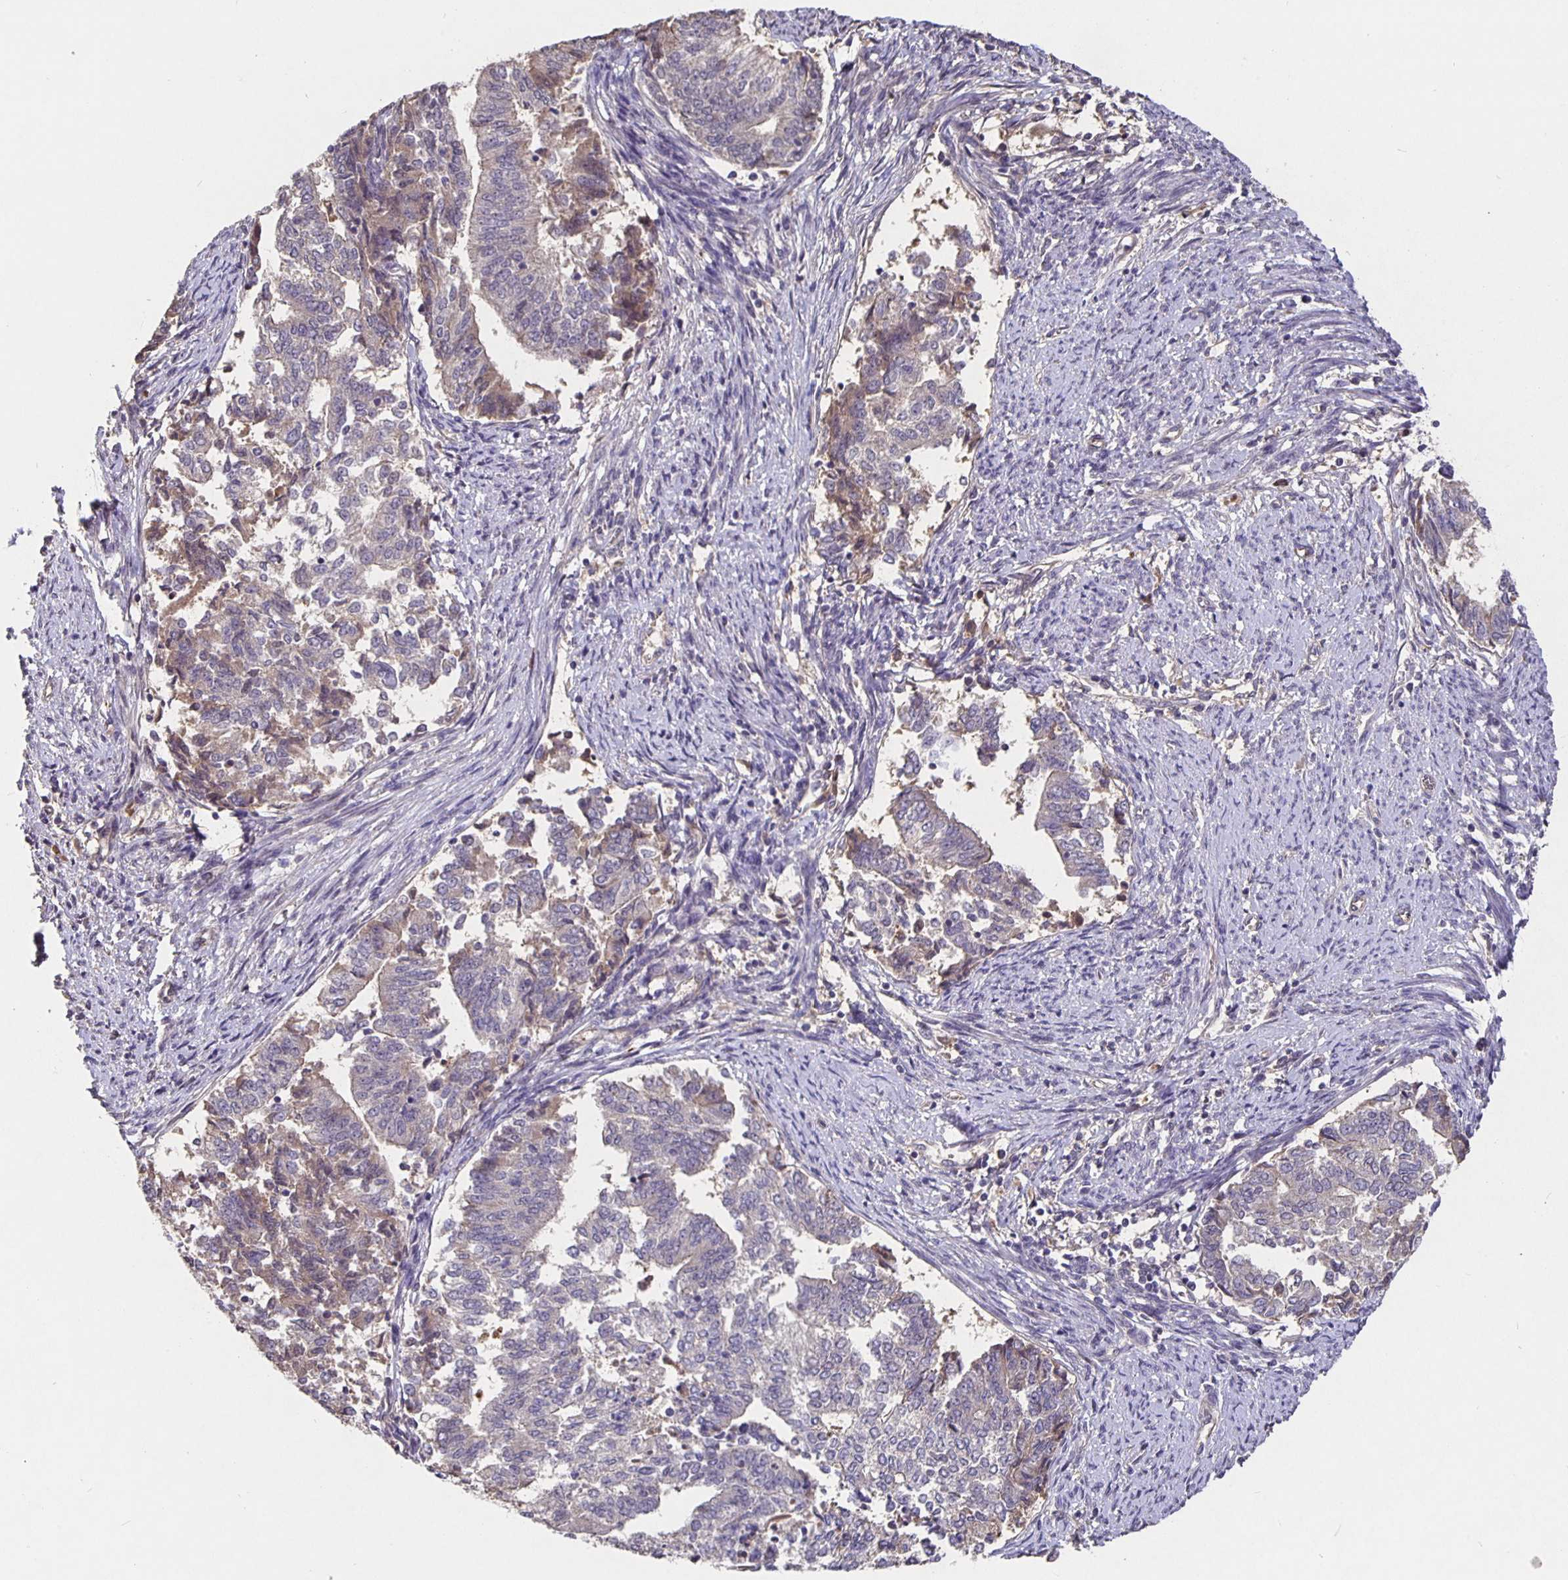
{"staining": {"intensity": "weak", "quantity": "<25%", "location": "cytoplasmic/membranous"}, "tissue": "endometrial cancer", "cell_type": "Tumor cells", "image_type": "cancer", "snomed": [{"axis": "morphology", "description": "Adenocarcinoma, NOS"}, {"axis": "topography", "description": "Endometrium"}], "caption": "Protein analysis of endometrial cancer (adenocarcinoma) reveals no significant positivity in tumor cells.", "gene": "NOG", "patient": {"sex": "female", "age": 65}}